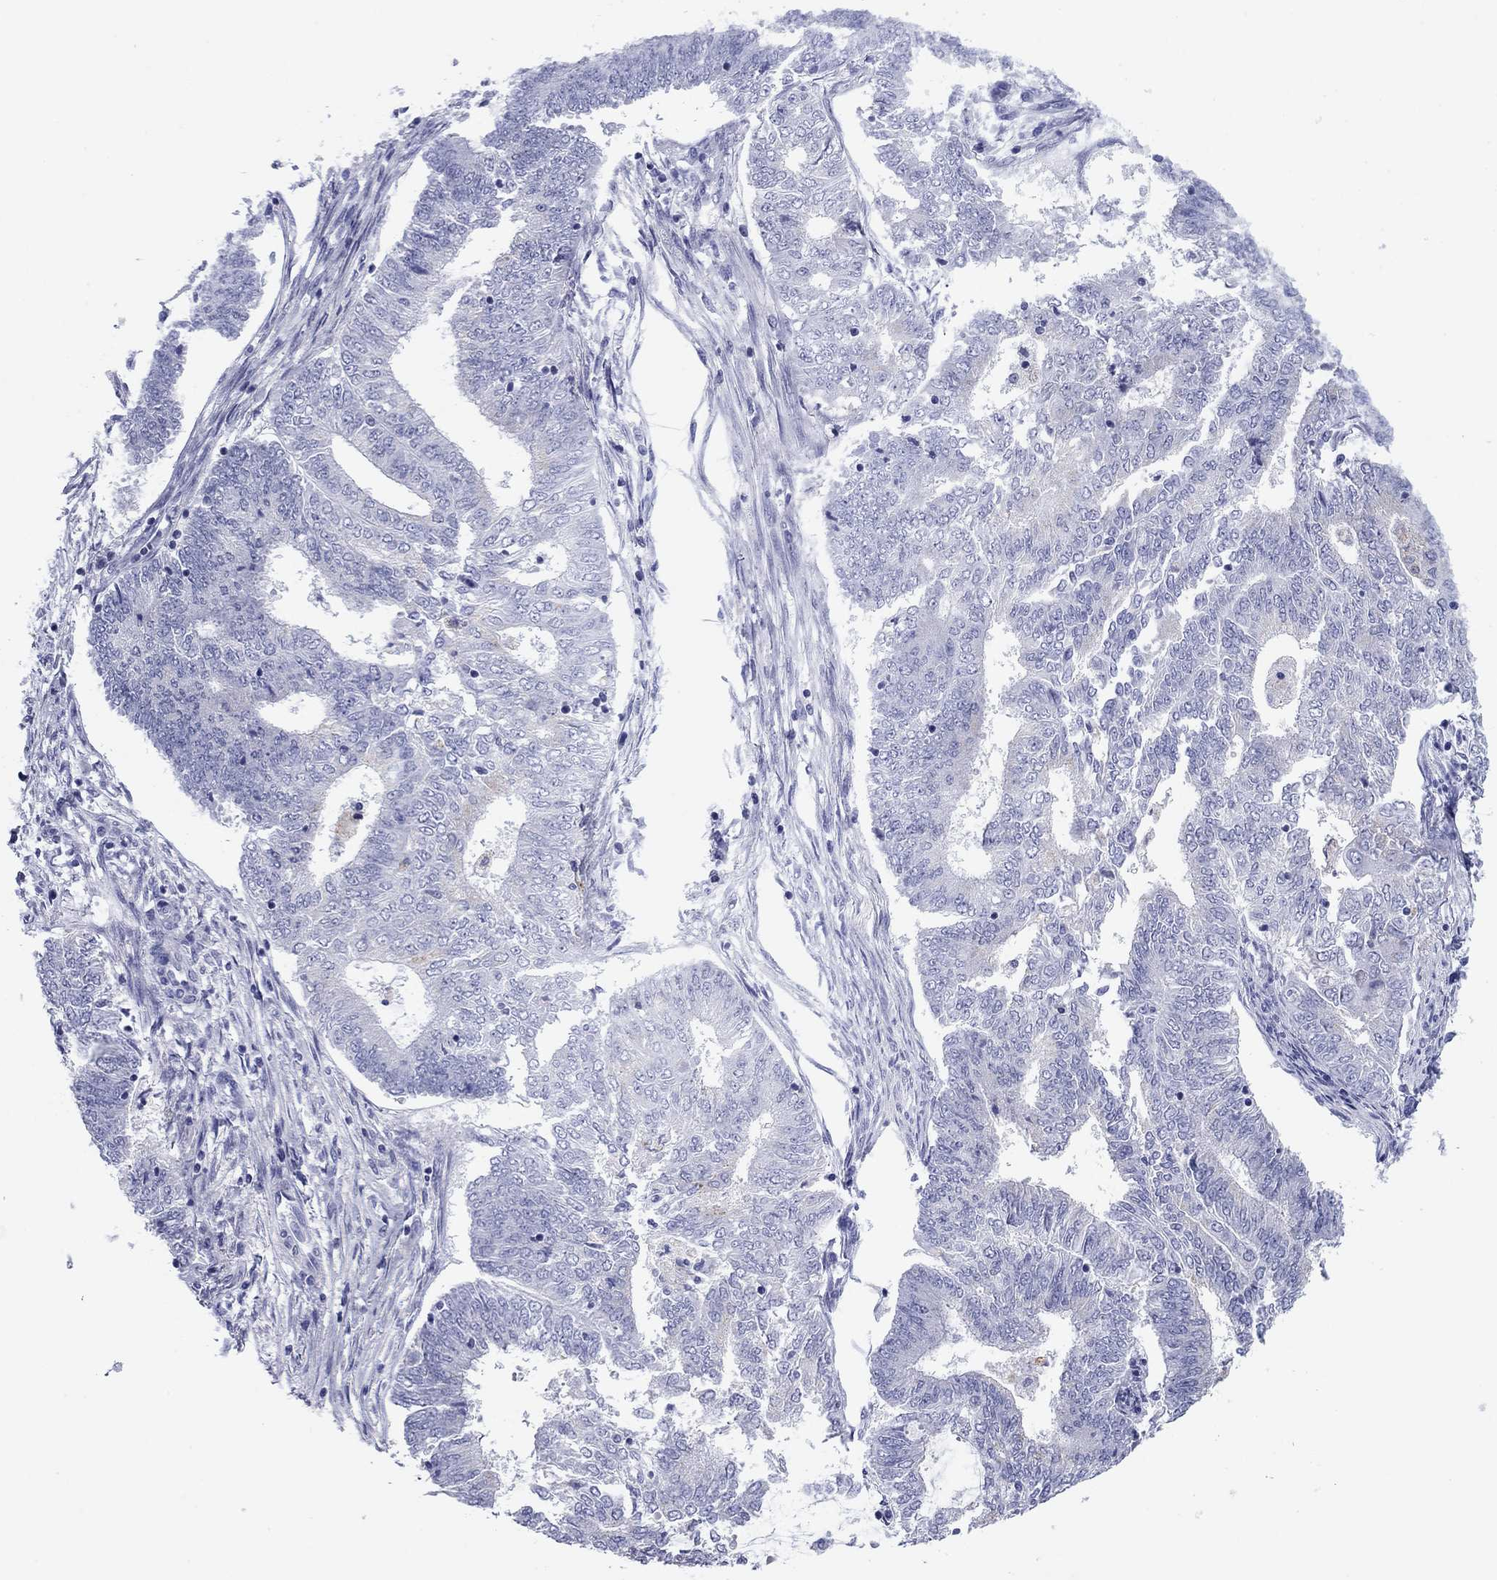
{"staining": {"intensity": "negative", "quantity": "none", "location": "none"}, "tissue": "endometrial cancer", "cell_type": "Tumor cells", "image_type": "cancer", "snomed": [{"axis": "morphology", "description": "Adenocarcinoma, NOS"}, {"axis": "topography", "description": "Endometrium"}], "caption": "High power microscopy photomicrograph of an IHC micrograph of endometrial adenocarcinoma, revealing no significant staining in tumor cells.", "gene": "TCFL5", "patient": {"sex": "female", "age": 62}}